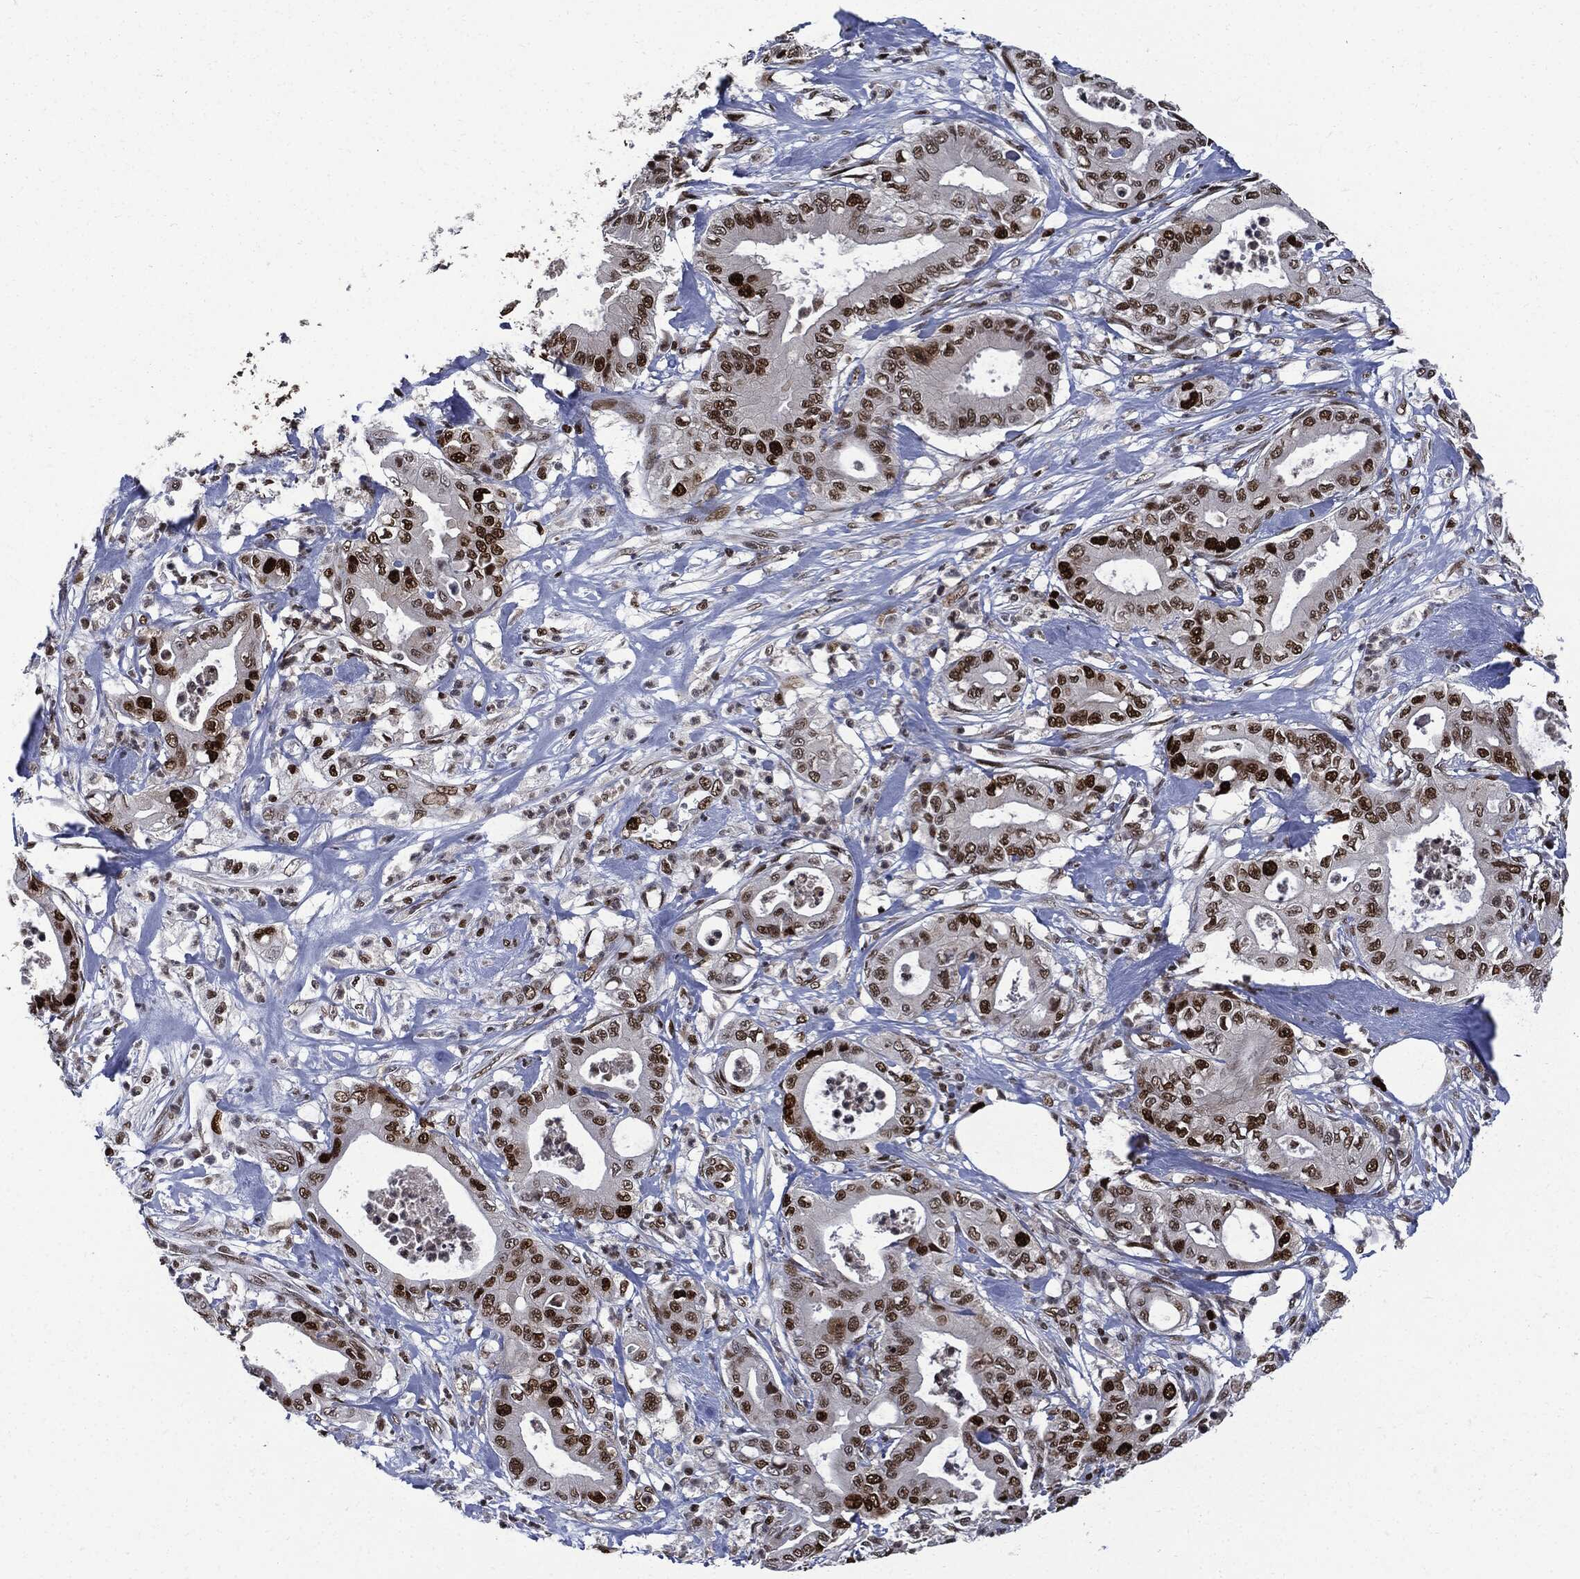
{"staining": {"intensity": "strong", "quantity": "25%-75%", "location": "nuclear"}, "tissue": "pancreatic cancer", "cell_type": "Tumor cells", "image_type": "cancer", "snomed": [{"axis": "morphology", "description": "Adenocarcinoma, NOS"}, {"axis": "topography", "description": "Pancreas"}], "caption": "Pancreatic adenocarcinoma stained with a brown dye reveals strong nuclear positive positivity in about 25%-75% of tumor cells.", "gene": "PCNA", "patient": {"sex": "male", "age": 71}}